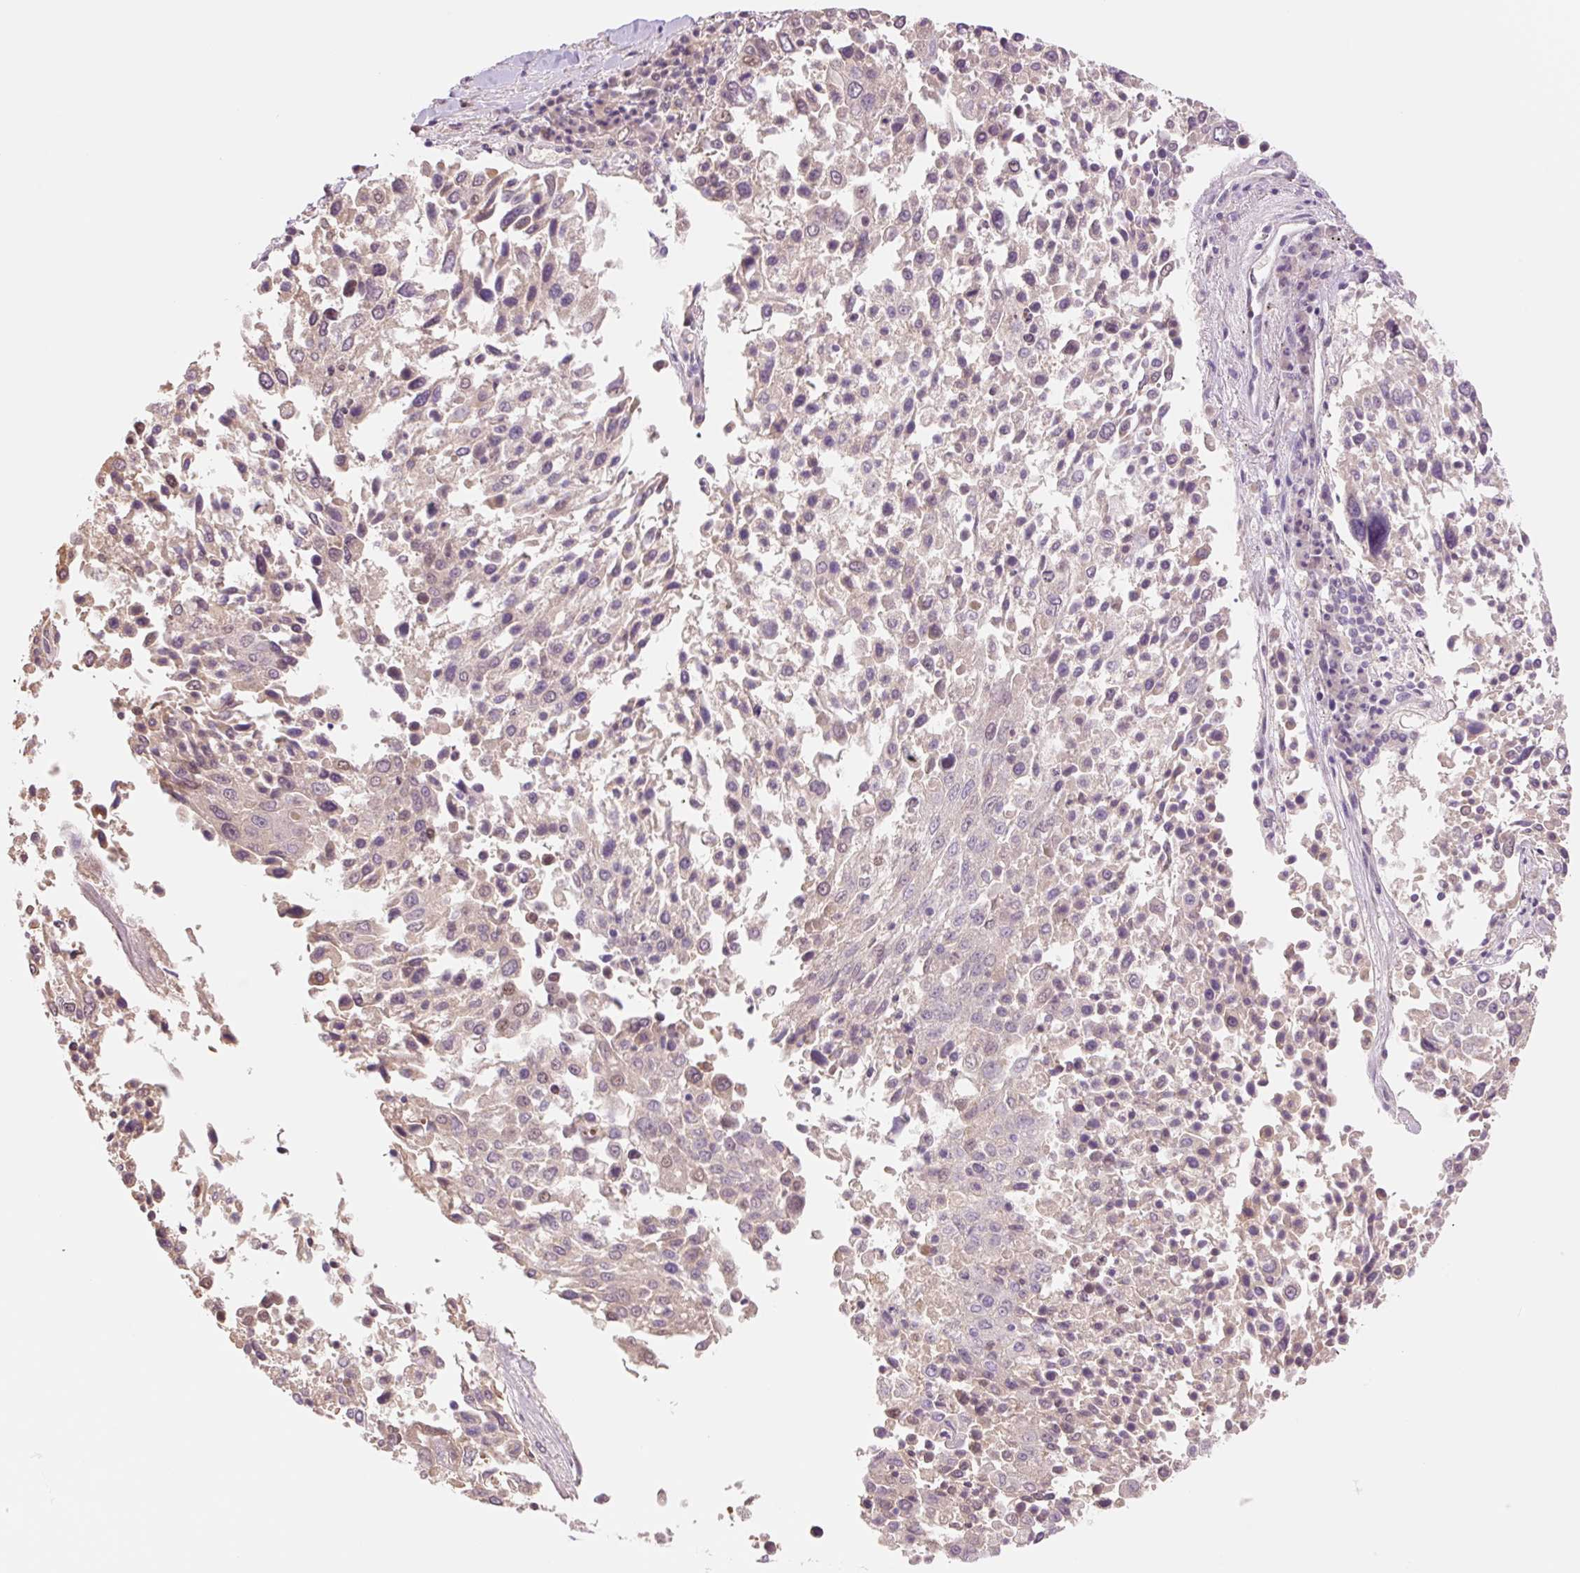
{"staining": {"intensity": "moderate", "quantity": "25%-75%", "location": "nuclear"}, "tissue": "lung cancer", "cell_type": "Tumor cells", "image_type": "cancer", "snomed": [{"axis": "morphology", "description": "Squamous cell carcinoma, NOS"}, {"axis": "topography", "description": "Lung"}], "caption": "A micrograph showing moderate nuclear positivity in about 25%-75% of tumor cells in lung cancer, as visualized by brown immunohistochemical staining.", "gene": "HEBP1", "patient": {"sex": "male", "age": 65}}